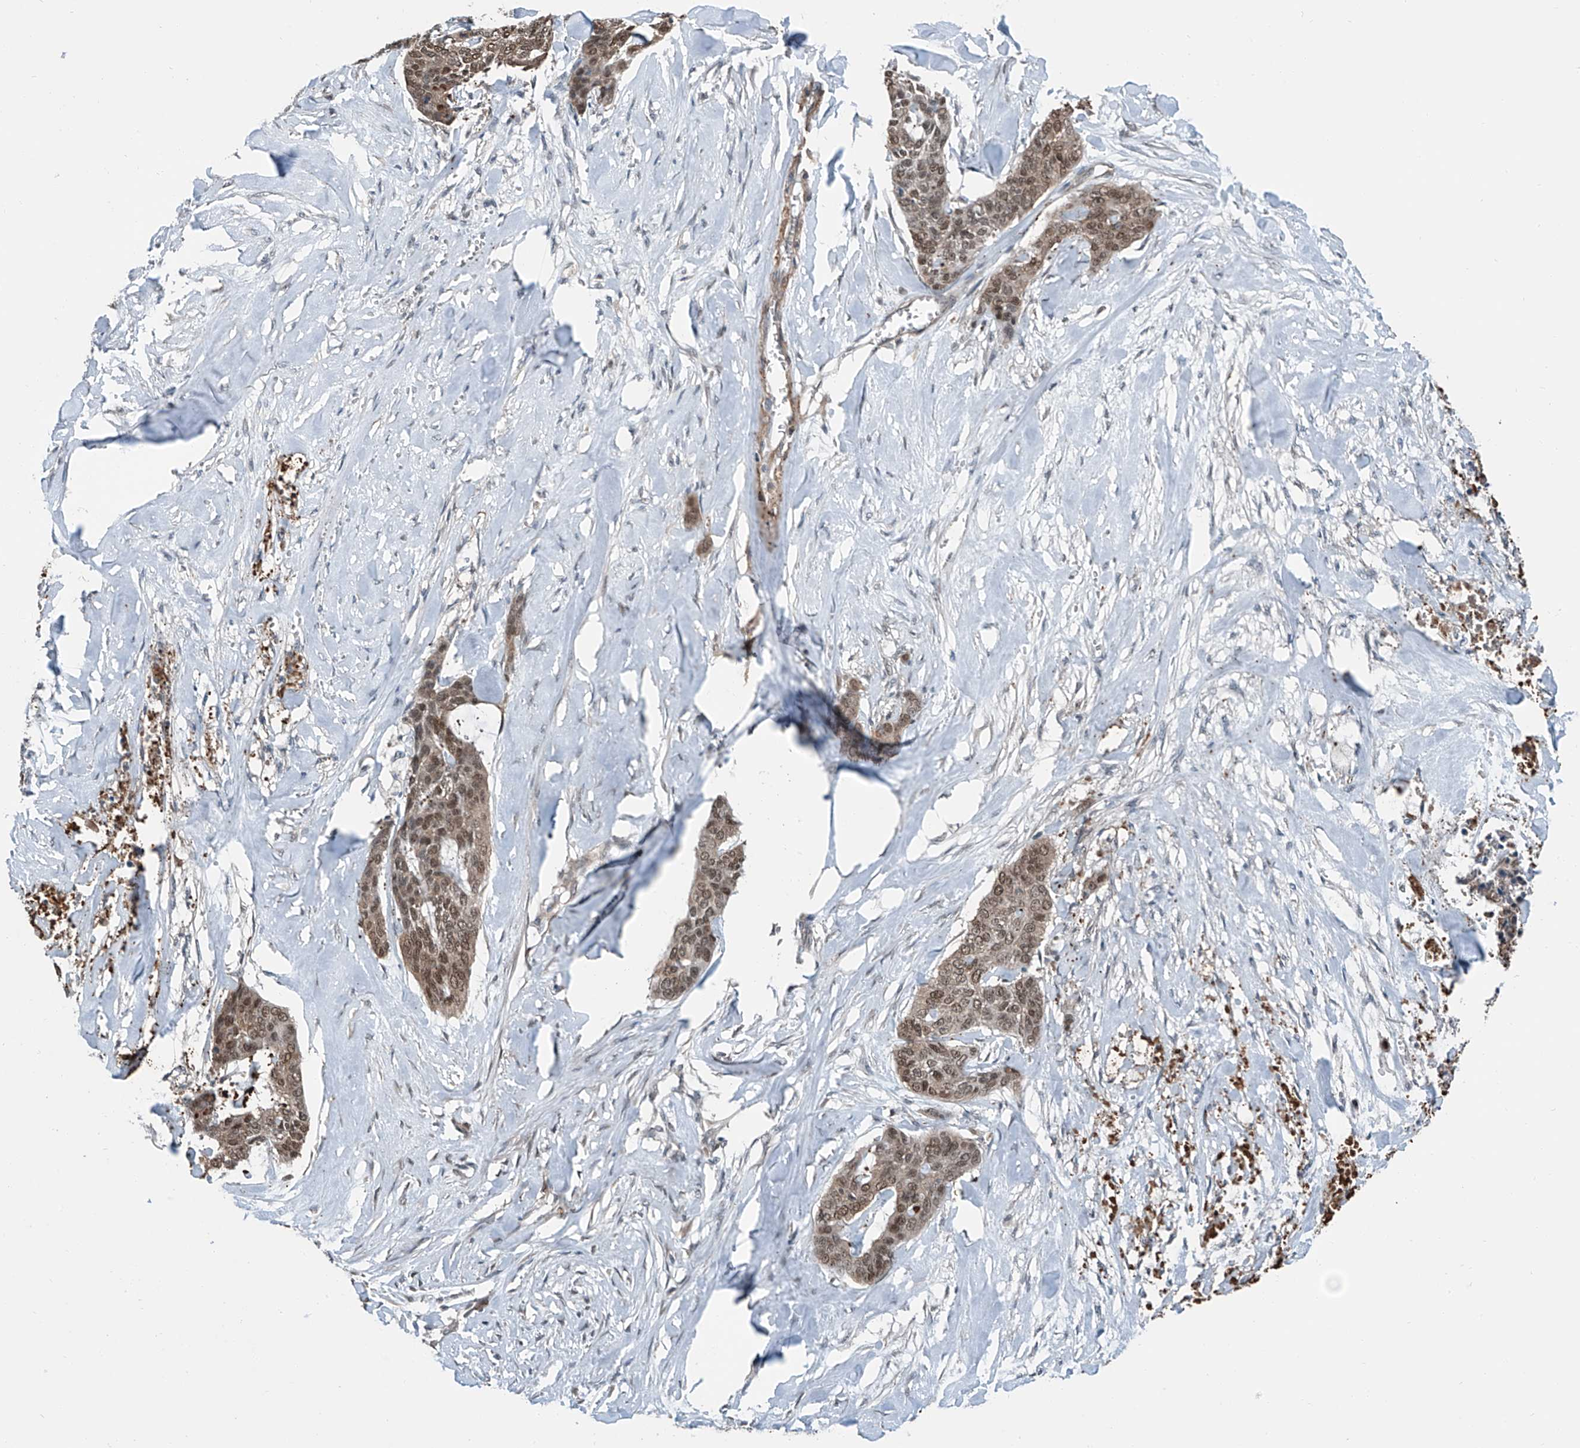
{"staining": {"intensity": "moderate", "quantity": ">75%", "location": "cytoplasmic/membranous,nuclear"}, "tissue": "skin cancer", "cell_type": "Tumor cells", "image_type": "cancer", "snomed": [{"axis": "morphology", "description": "Basal cell carcinoma"}, {"axis": "topography", "description": "Skin"}], "caption": "DAB immunohistochemical staining of skin basal cell carcinoma displays moderate cytoplasmic/membranous and nuclear protein positivity in approximately >75% of tumor cells.", "gene": "HSPA6", "patient": {"sex": "female", "age": 64}}